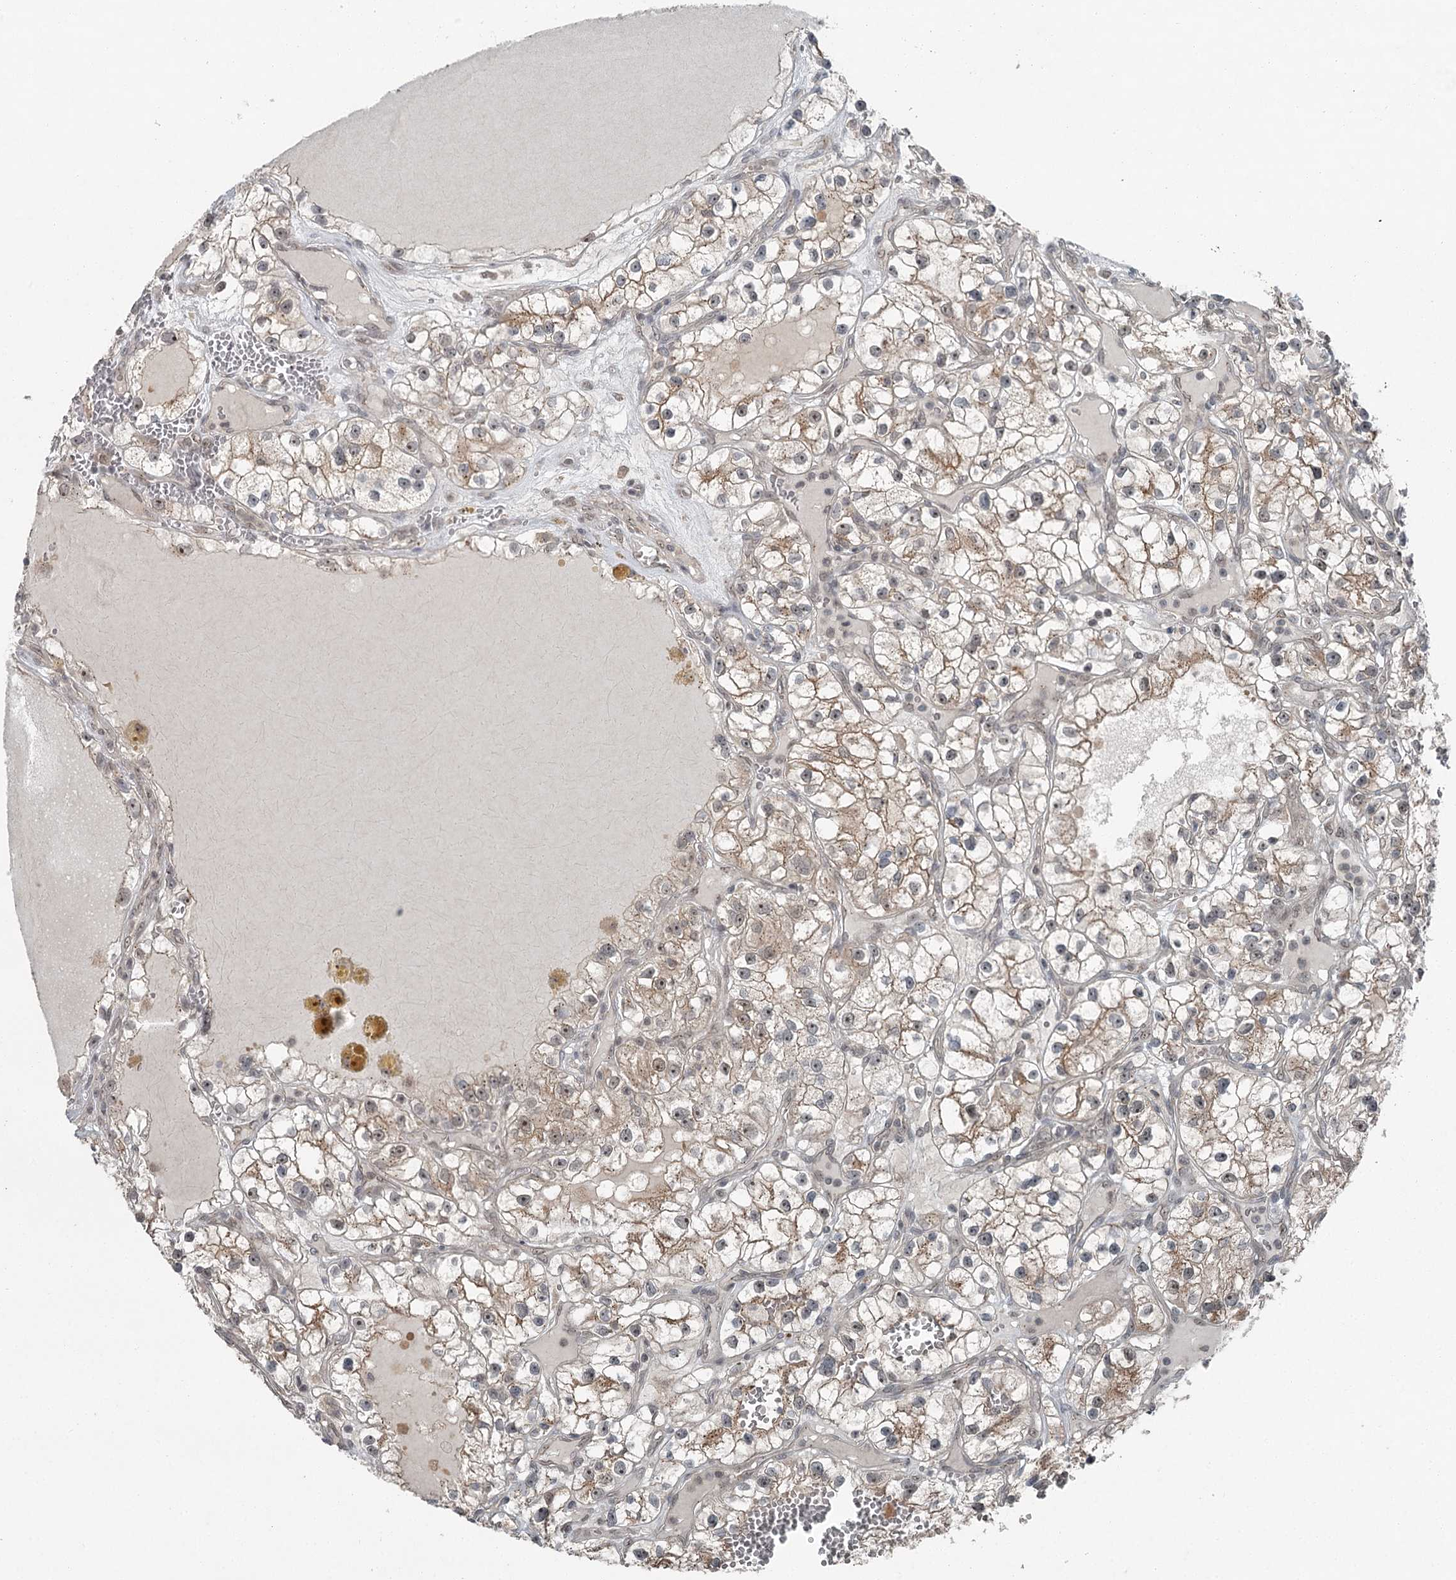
{"staining": {"intensity": "moderate", "quantity": "<25%", "location": "cytoplasmic/membranous,nuclear"}, "tissue": "renal cancer", "cell_type": "Tumor cells", "image_type": "cancer", "snomed": [{"axis": "morphology", "description": "Adenocarcinoma, NOS"}, {"axis": "topography", "description": "Kidney"}], "caption": "Human renal adenocarcinoma stained with a brown dye shows moderate cytoplasmic/membranous and nuclear positive expression in approximately <25% of tumor cells.", "gene": "EXOSC1", "patient": {"sex": "female", "age": 57}}